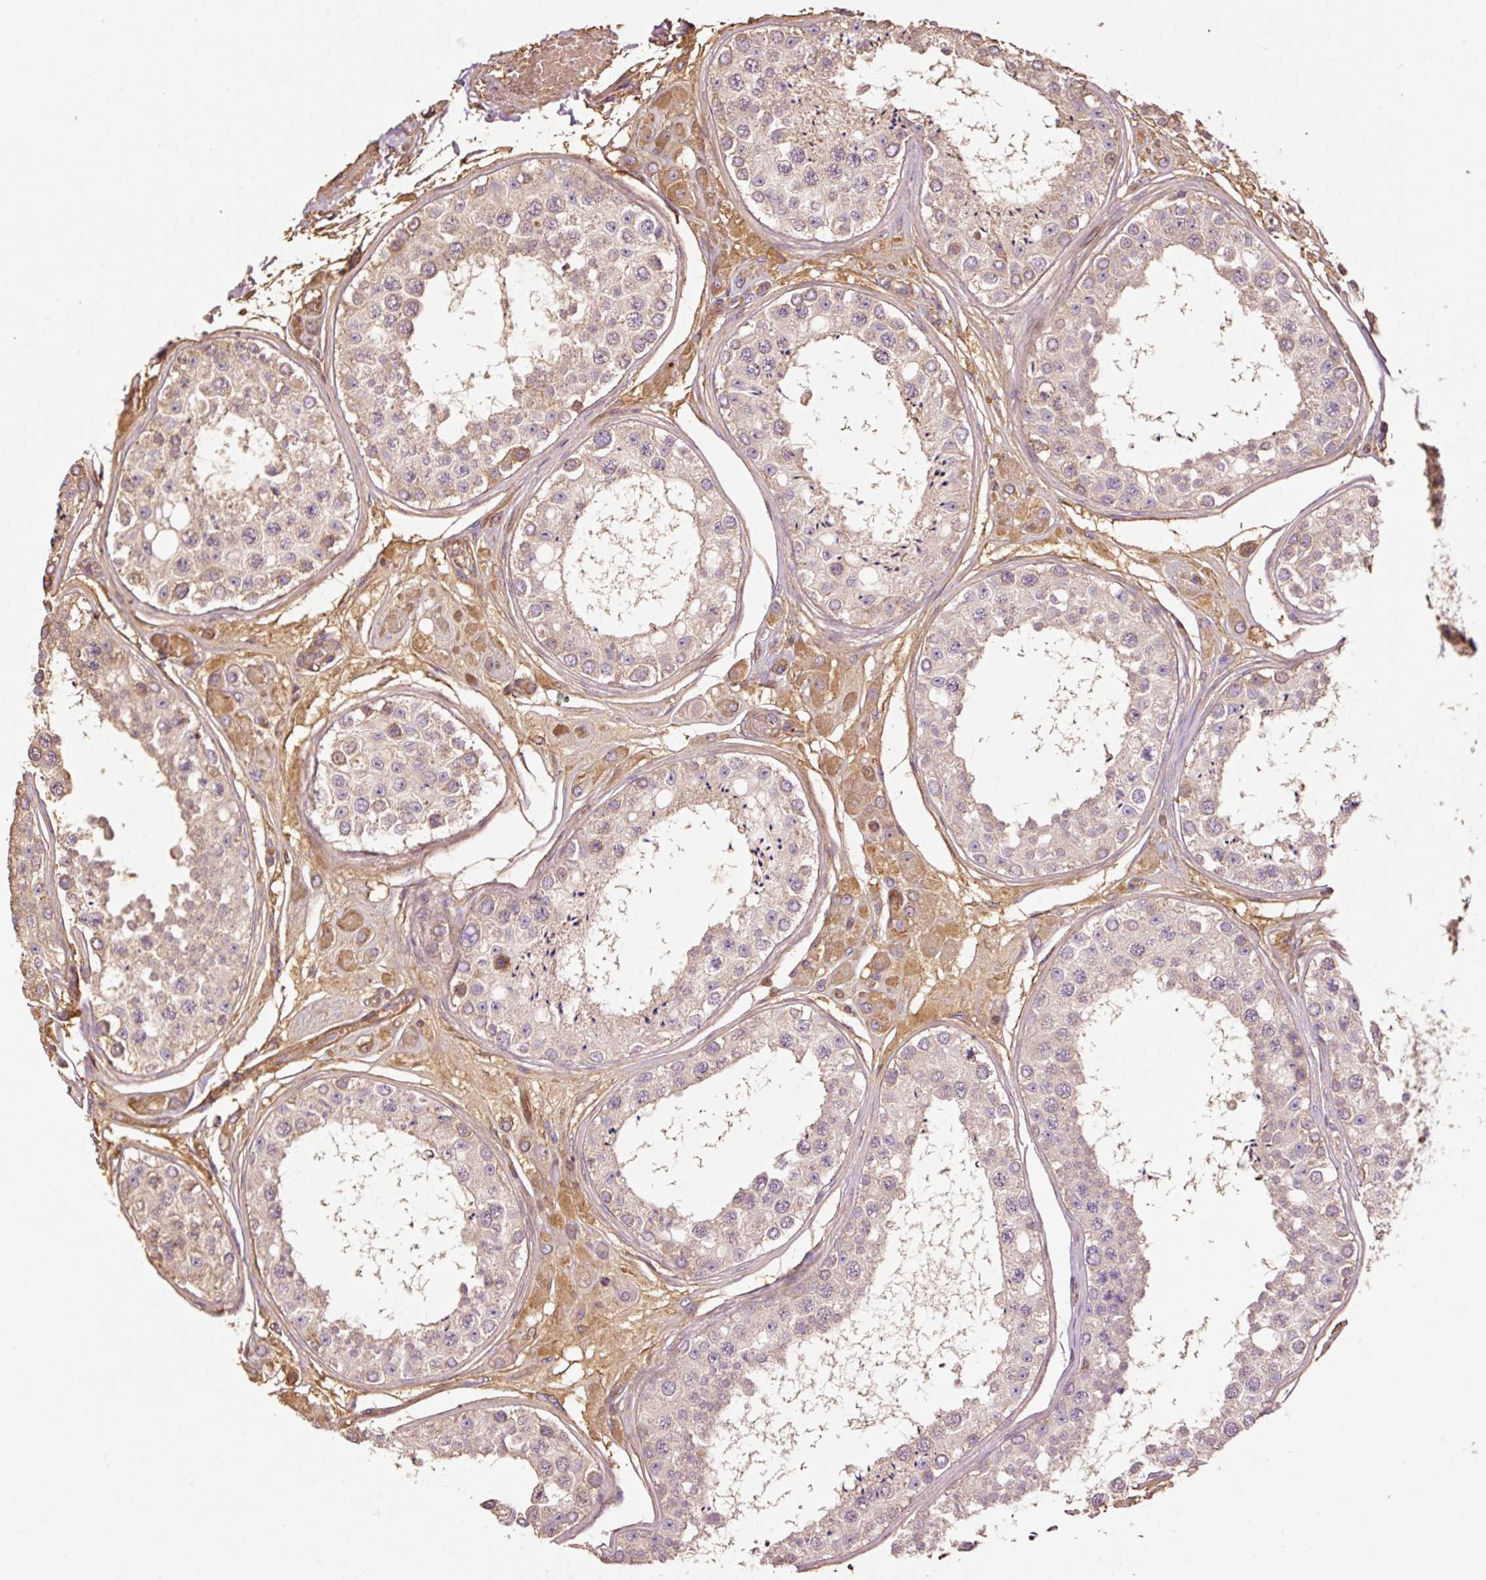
{"staining": {"intensity": "weak", "quantity": "<25%", "location": "cytoplasmic/membranous"}, "tissue": "testis", "cell_type": "Cells in seminiferous ducts", "image_type": "normal", "snomed": [{"axis": "morphology", "description": "Normal tissue, NOS"}, {"axis": "topography", "description": "Testis"}], "caption": "An IHC histopathology image of unremarkable testis is shown. There is no staining in cells in seminiferous ducts of testis.", "gene": "NID2", "patient": {"sex": "male", "age": 25}}